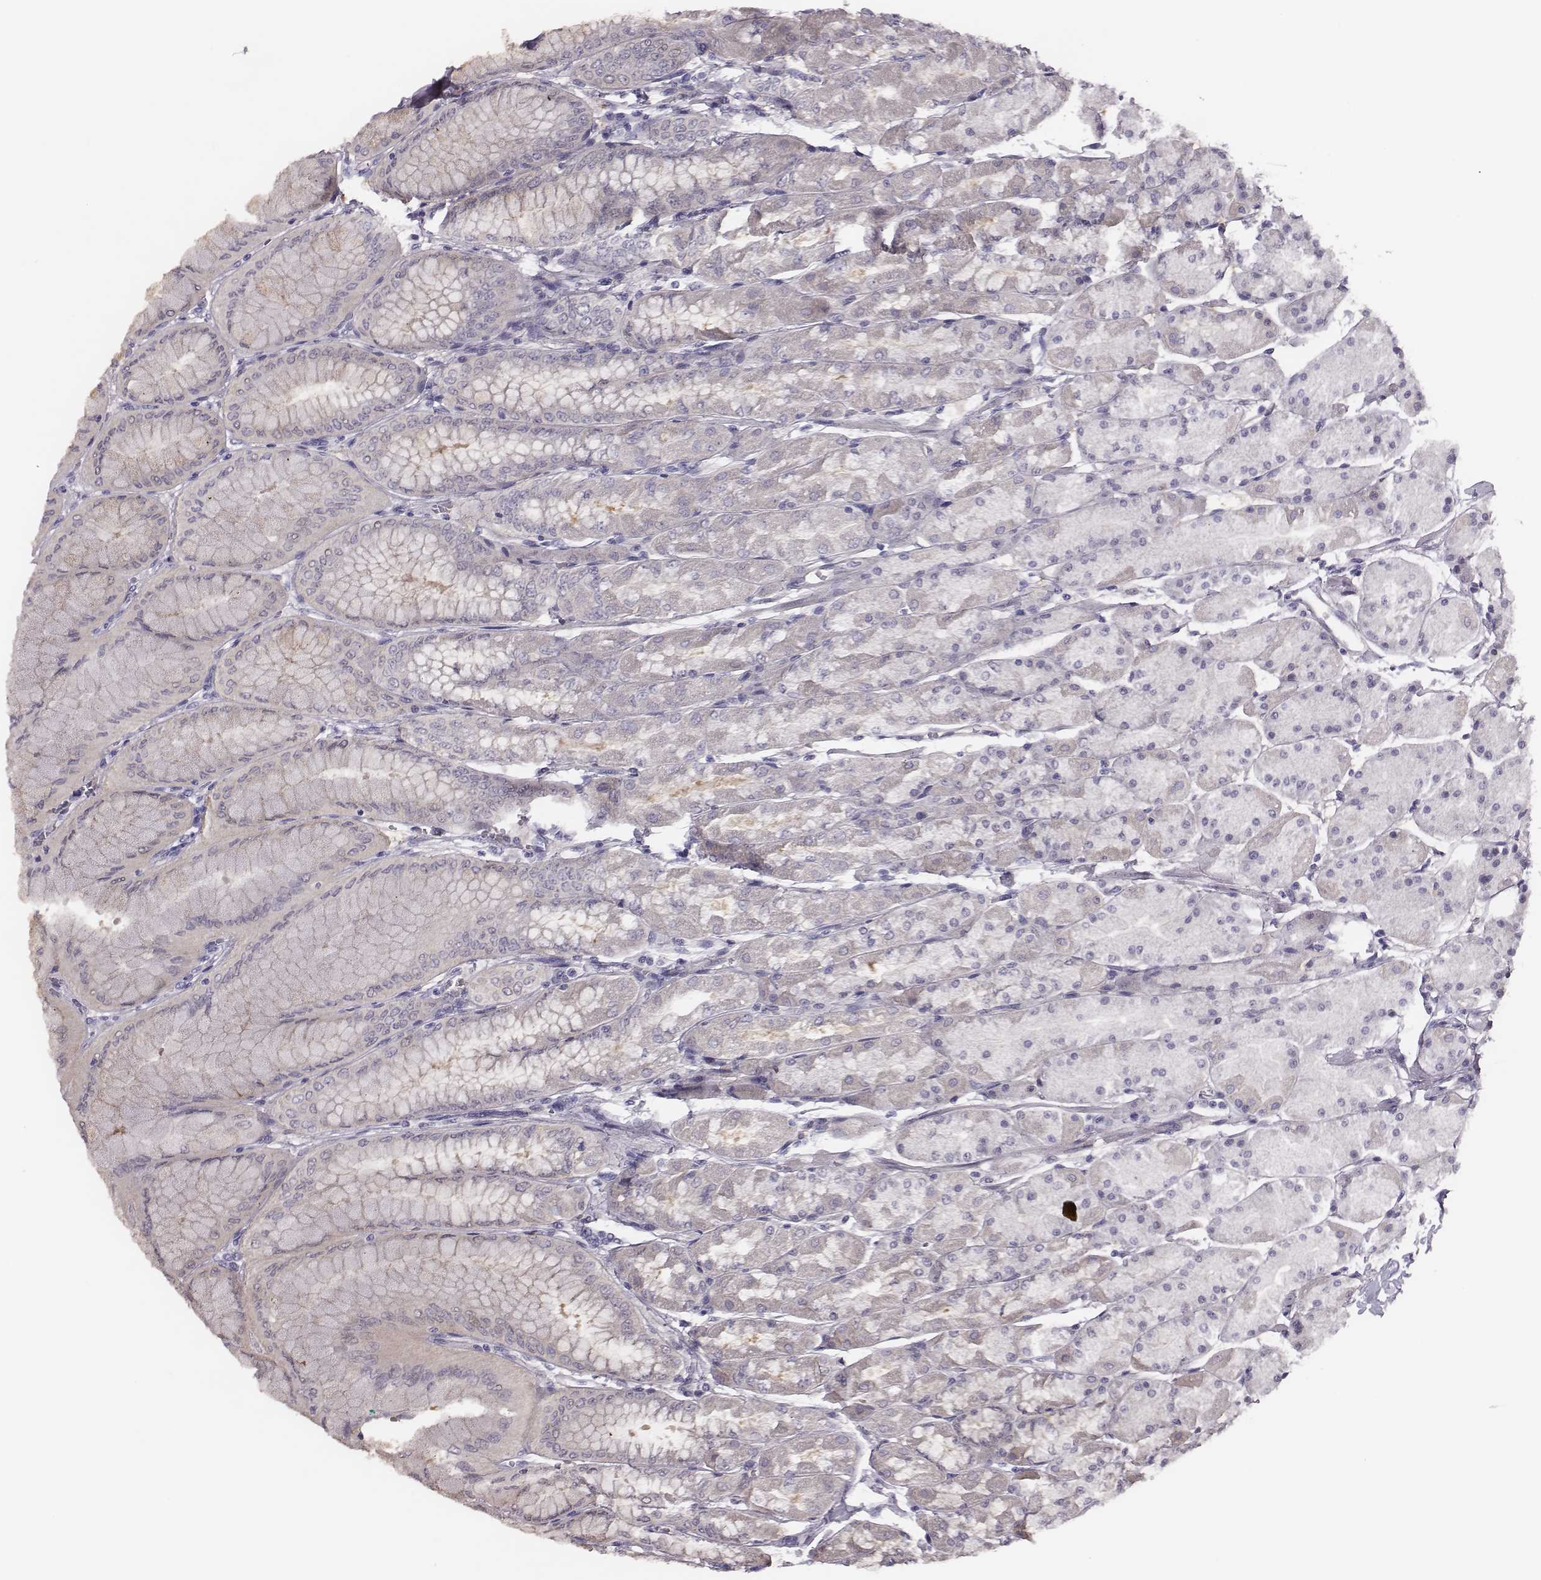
{"staining": {"intensity": "negative", "quantity": "none", "location": "none"}, "tissue": "stomach", "cell_type": "Glandular cells", "image_type": "normal", "snomed": [{"axis": "morphology", "description": "Normal tissue, NOS"}, {"axis": "topography", "description": "Stomach, upper"}], "caption": "Immunohistochemistry (IHC) of normal human stomach exhibits no expression in glandular cells. The staining was performed using DAB to visualize the protein expression in brown, while the nuclei were stained in blue with hematoxylin (Magnification: 20x).", "gene": "SCML2", "patient": {"sex": "male", "age": 60}}